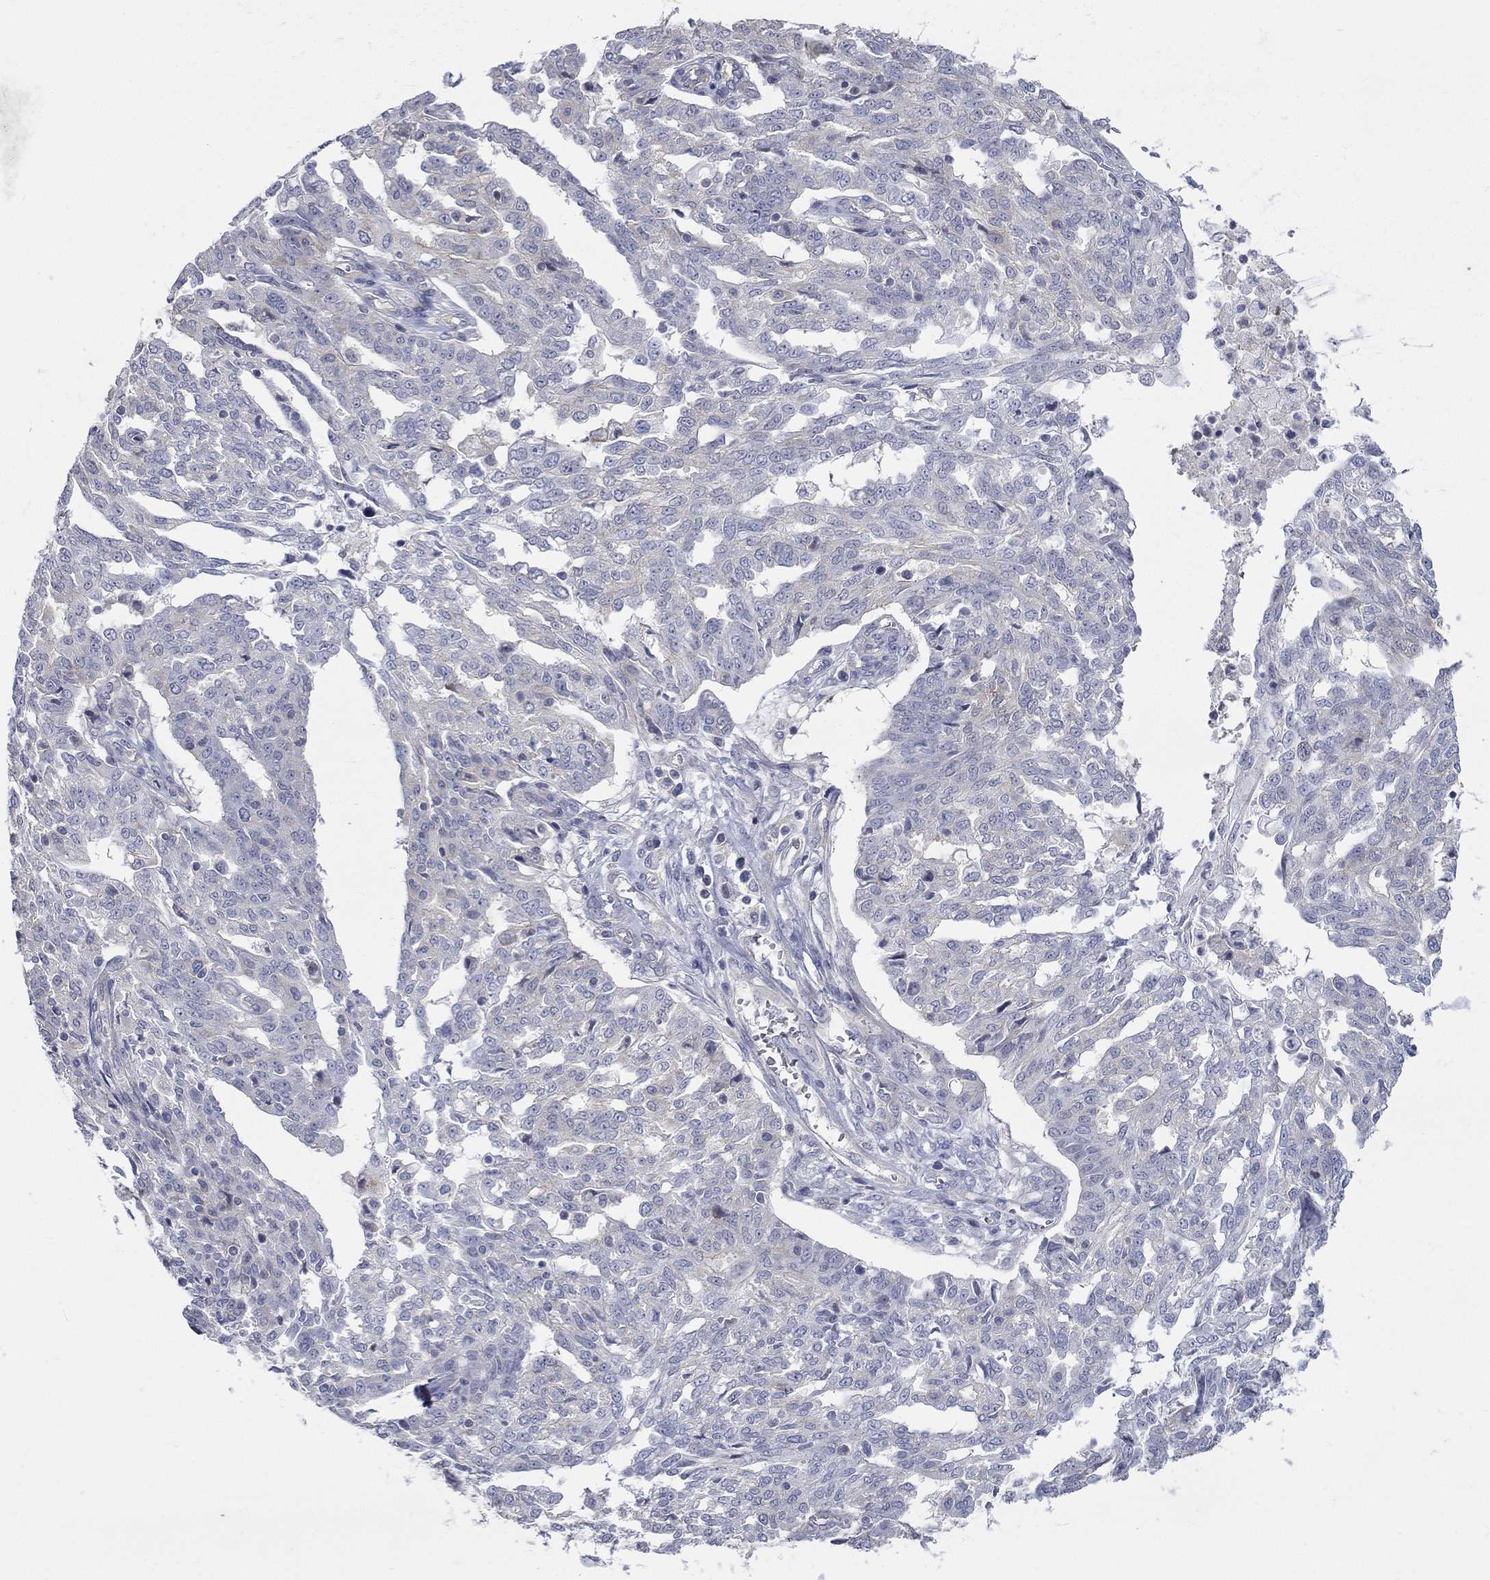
{"staining": {"intensity": "negative", "quantity": "none", "location": "none"}, "tissue": "ovarian cancer", "cell_type": "Tumor cells", "image_type": "cancer", "snomed": [{"axis": "morphology", "description": "Cystadenocarcinoma, serous, NOS"}, {"axis": "topography", "description": "Ovary"}], "caption": "An image of ovarian cancer stained for a protein exhibits no brown staining in tumor cells.", "gene": "PCDHGA10", "patient": {"sex": "female", "age": 67}}